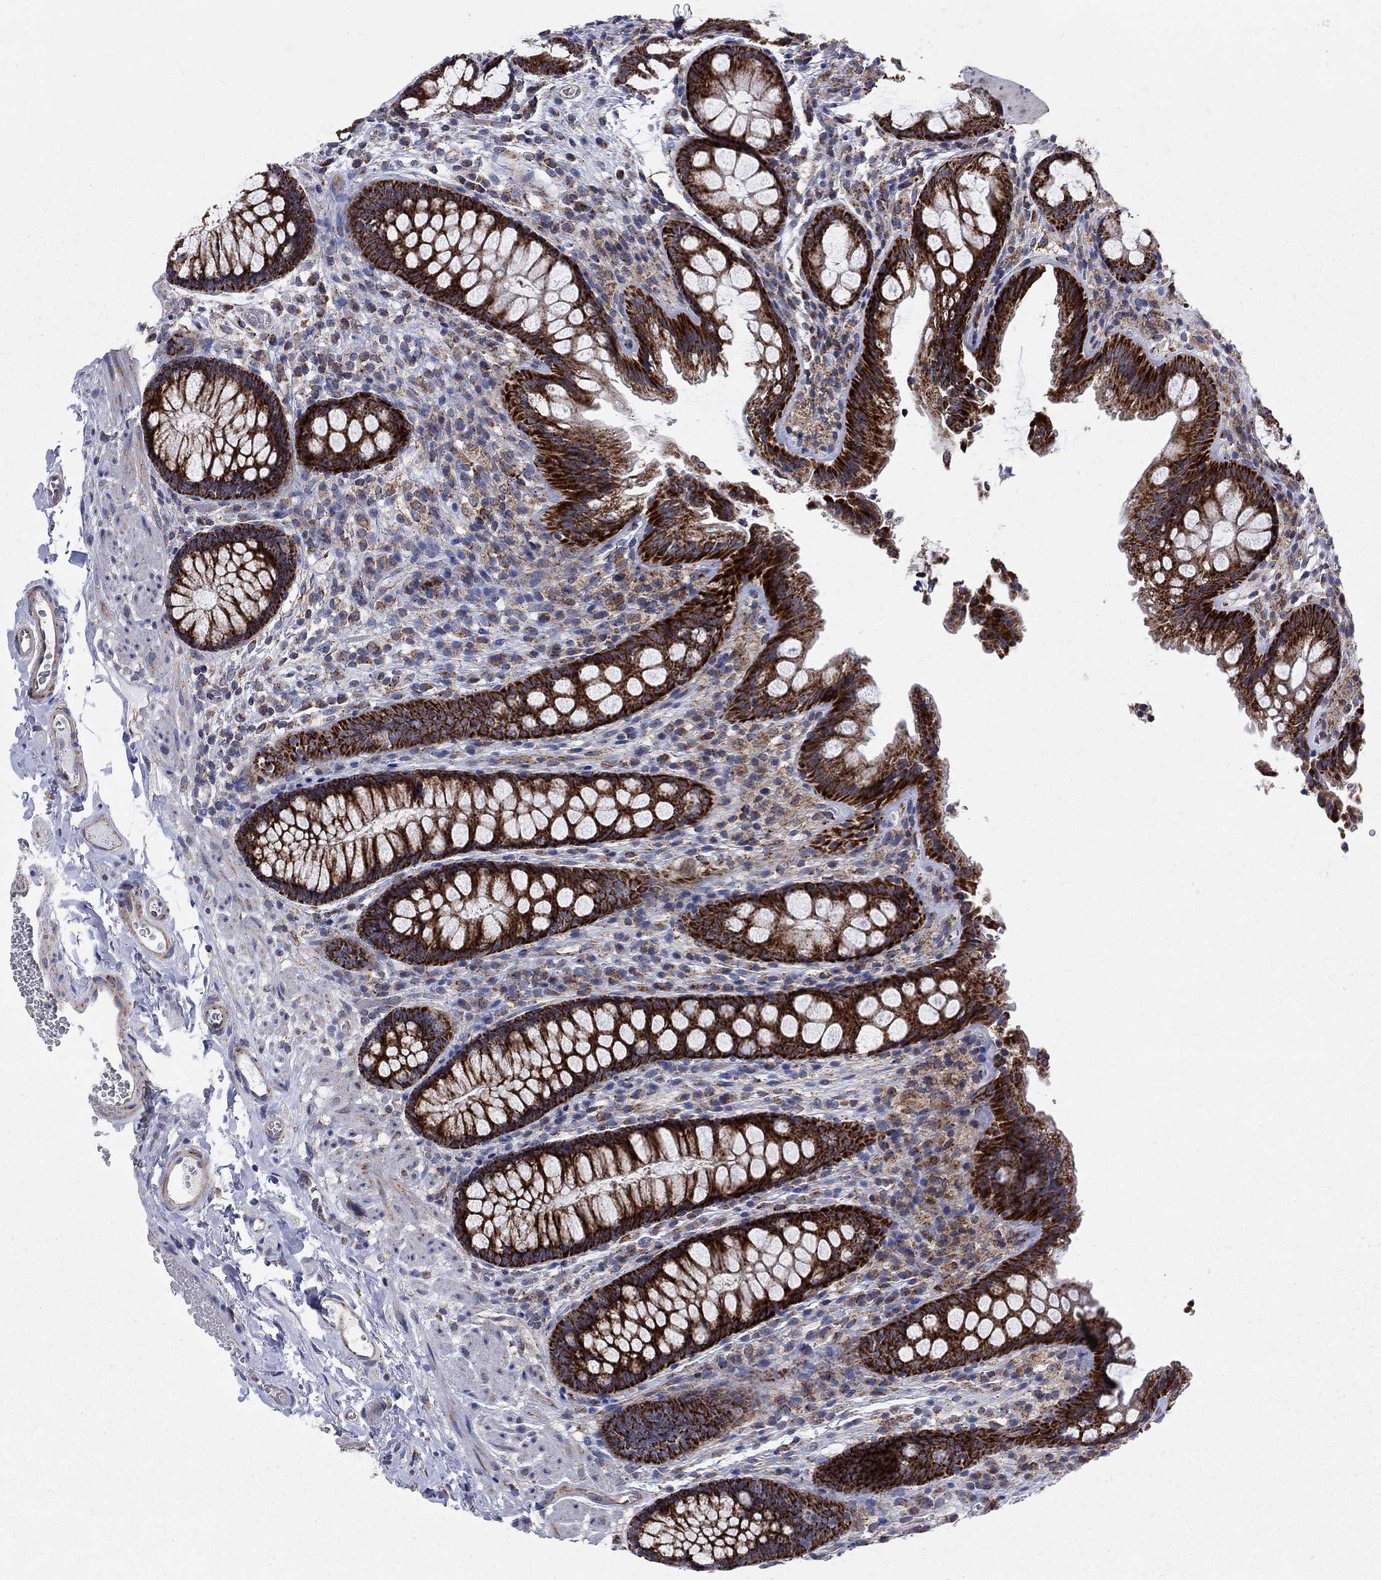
{"staining": {"intensity": "negative", "quantity": "none", "location": "none"}, "tissue": "colon", "cell_type": "Endothelial cells", "image_type": "normal", "snomed": [{"axis": "morphology", "description": "Normal tissue, NOS"}, {"axis": "topography", "description": "Colon"}], "caption": "Immunohistochemistry (IHC) histopathology image of benign colon stained for a protein (brown), which reveals no expression in endothelial cells.", "gene": "NME7", "patient": {"sex": "female", "age": 86}}